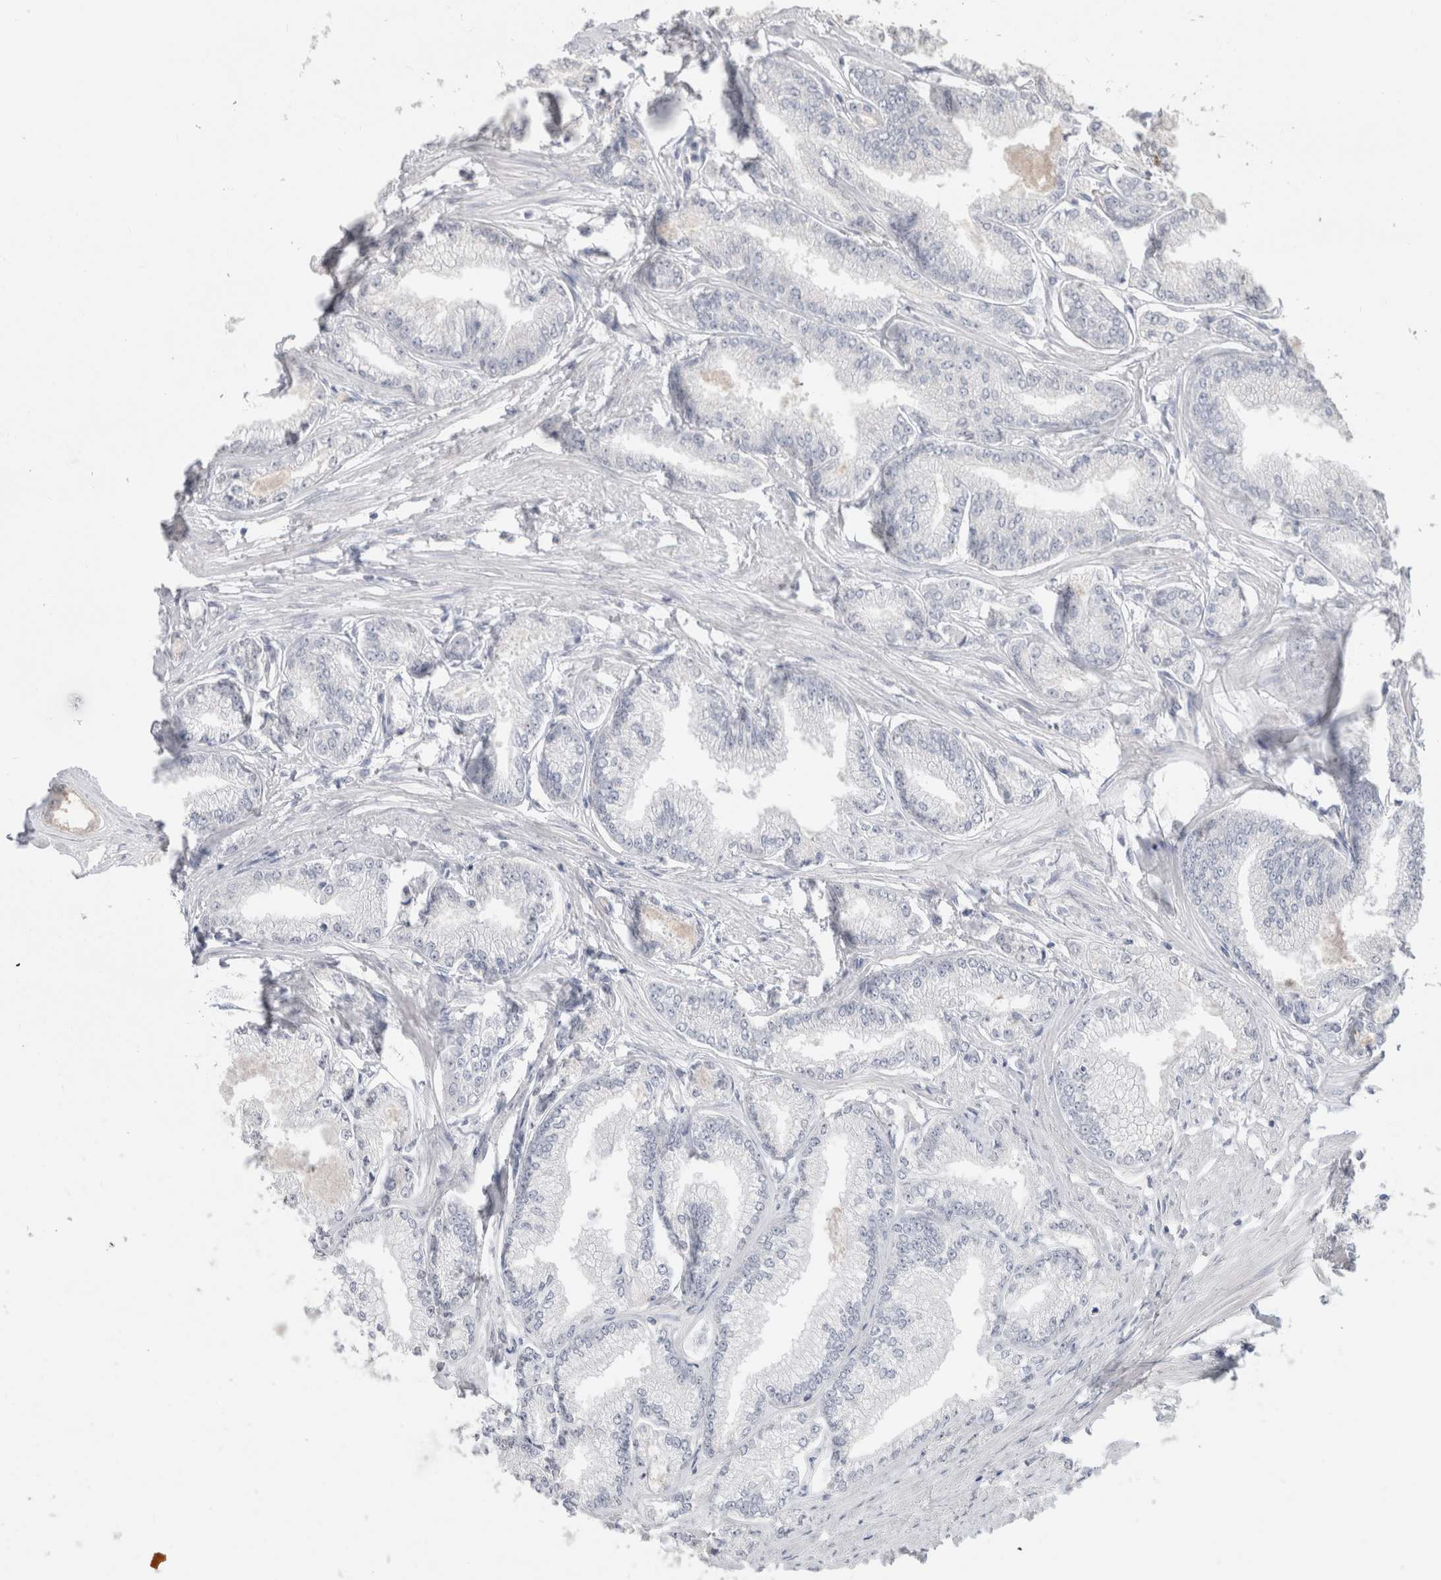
{"staining": {"intensity": "negative", "quantity": "none", "location": "none"}, "tissue": "prostate cancer", "cell_type": "Tumor cells", "image_type": "cancer", "snomed": [{"axis": "morphology", "description": "Adenocarcinoma, Low grade"}, {"axis": "topography", "description": "Prostate"}], "caption": "This is a micrograph of immunohistochemistry staining of adenocarcinoma (low-grade) (prostate), which shows no expression in tumor cells. (Immunohistochemistry, brightfield microscopy, high magnification).", "gene": "SCGB1A1", "patient": {"sex": "male", "age": 52}}